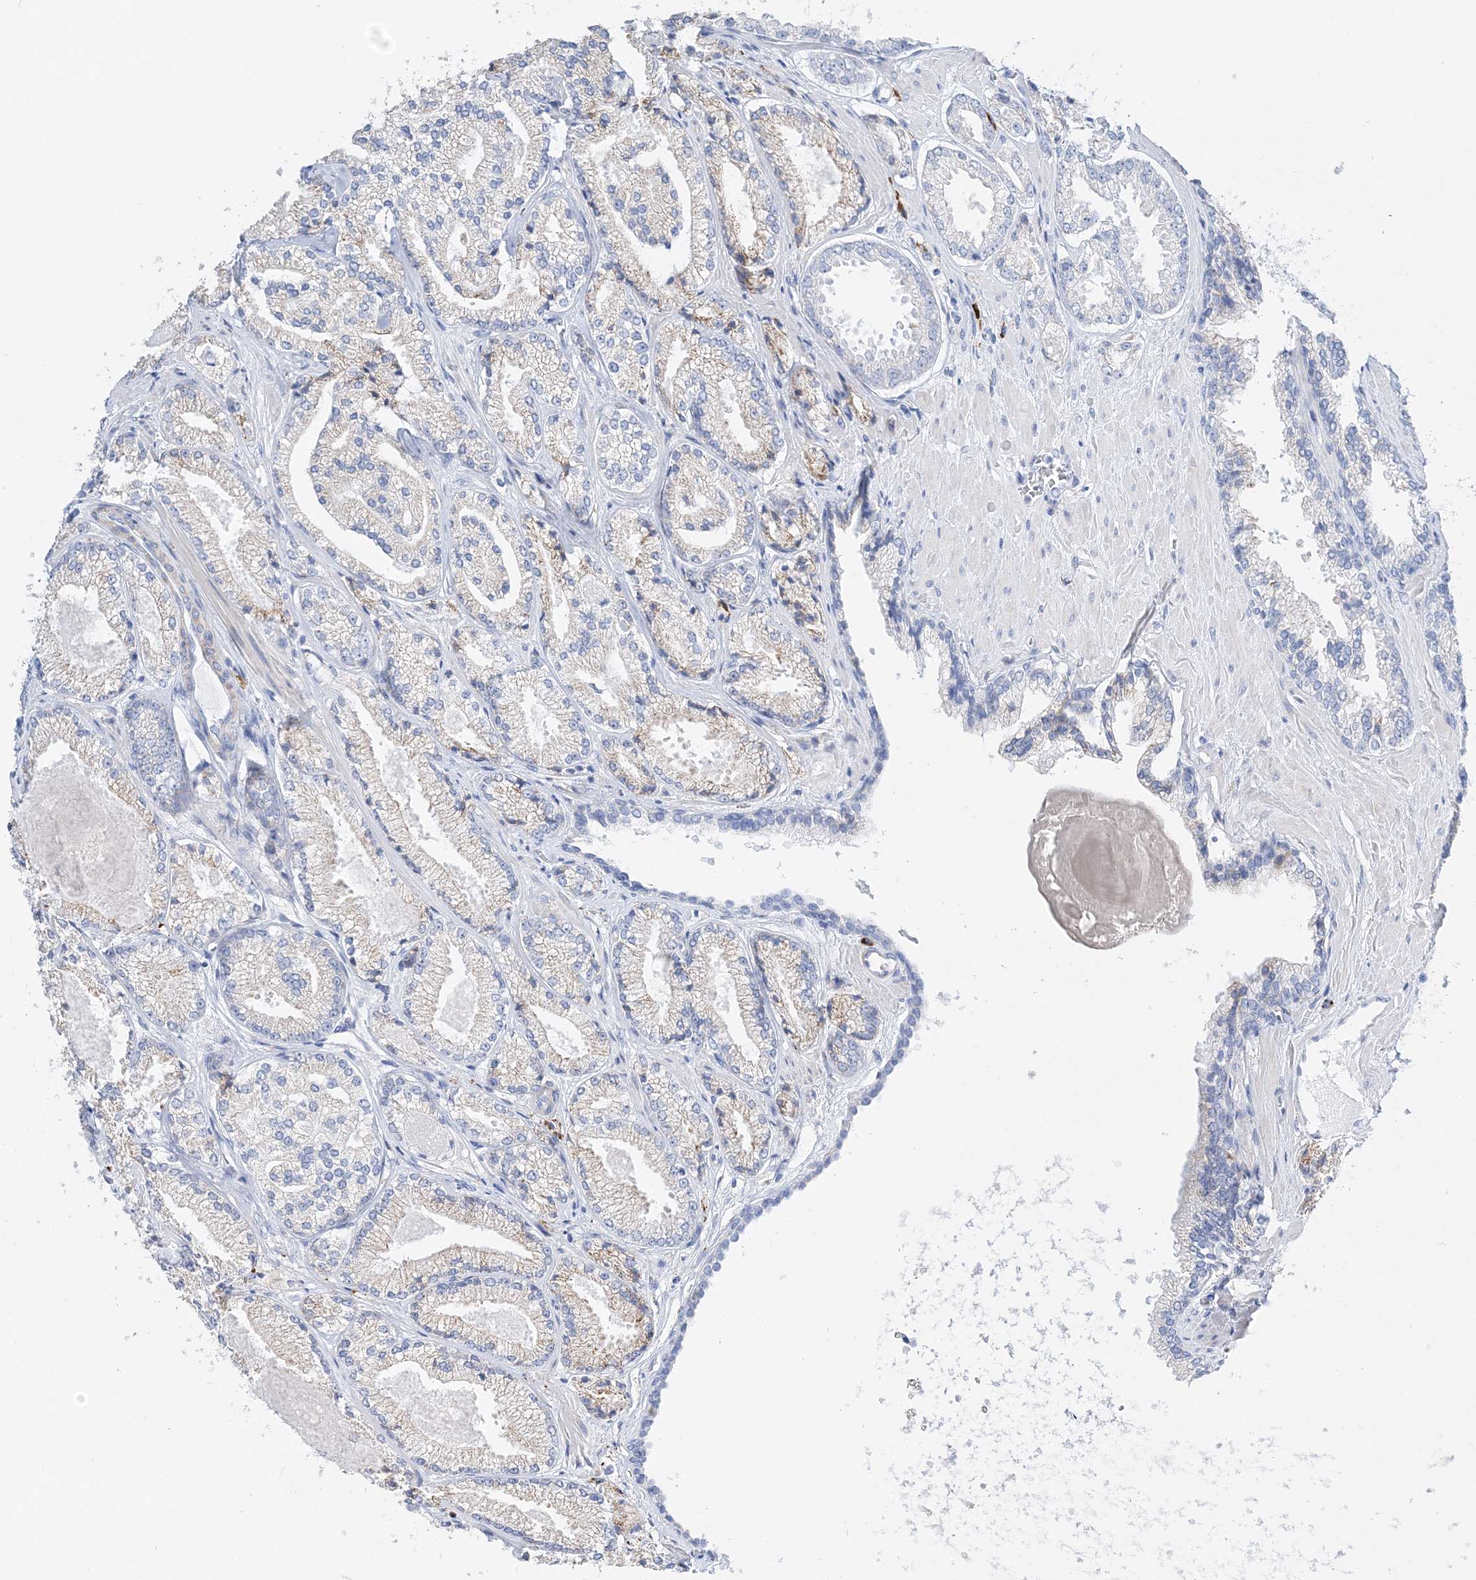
{"staining": {"intensity": "weak", "quantity": "25%-75%", "location": "cytoplasmic/membranous"}, "tissue": "prostate cancer", "cell_type": "Tumor cells", "image_type": "cancer", "snomed": [{"axis": "morphology", "description": "Adenocarcinoma, High grade"}, {"axis": "topography", "description": "Prostate"}], "caption": "DAB (3,3'-diaminobenzidine) immunohistochemical staining of human prostate high-grade adenocarcinoma exhibits weak cytoplasmic/membranous protein staining in about 25%-75% of tumor cells.", "gene": "TSPYL6", "patient": {"sex": "male", "age": 73}}